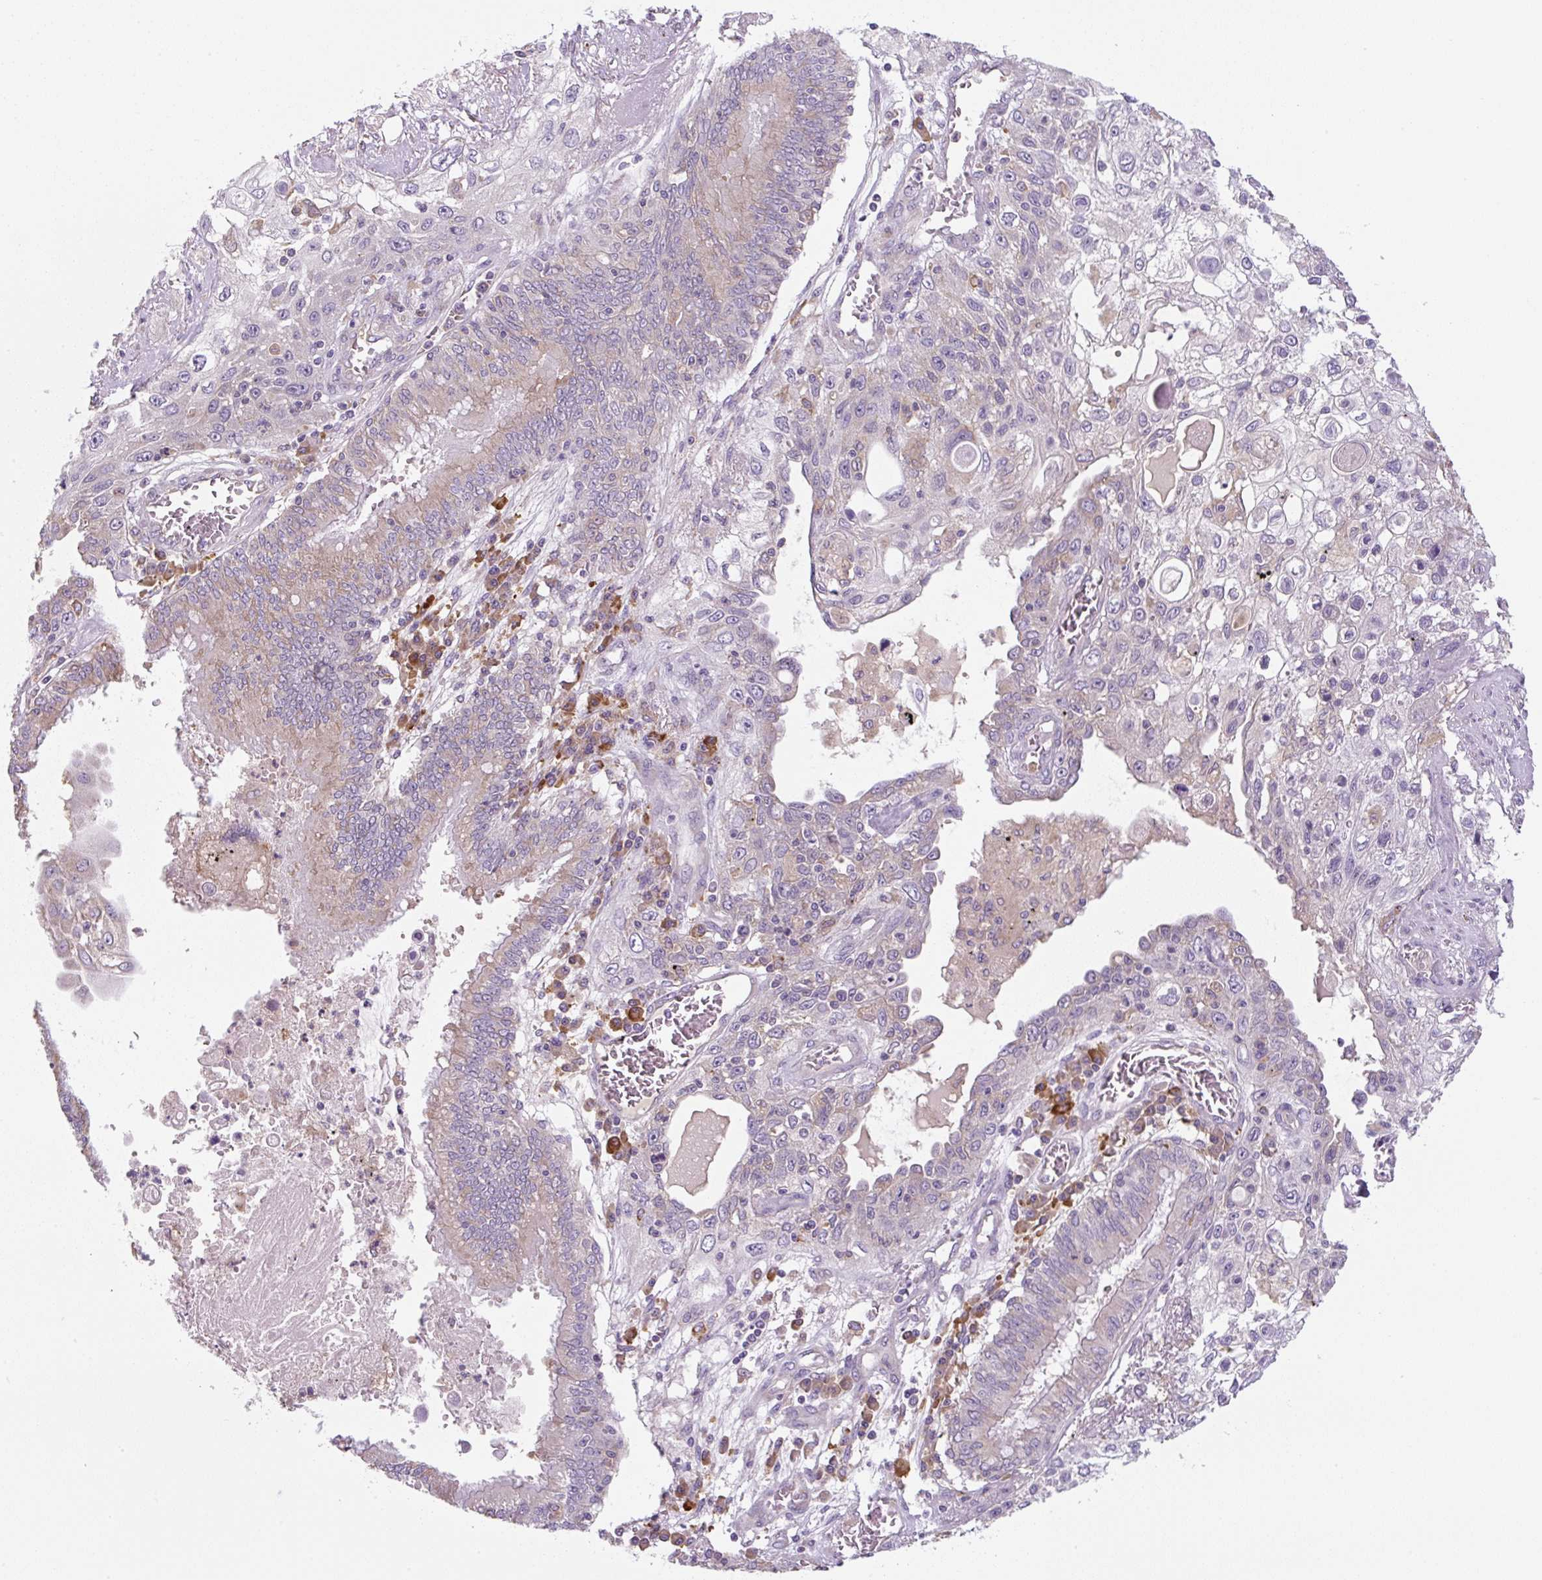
{"staining": {"intensity": "negative", "quantity": "none", "location": "none"}, "tissue": "lung cancer", "cell_type": "Tumor cells", "image_type": "cancer", "snomed": [{"axis": "morphology", "description": "Squamous cell carcinoma, NOS"}, {"axis": "topography", "description": "Lung"}], "caption": "DAB (3,3'-diaminobenzidine) immunohistochemical staining of lung cancer (squamous cell carcinoma) demonstrates no significant expression in tumor cells. Nuclei are stained in blue.", "gene": "FZD5", "patient": {"sex": "female", "age": 69}}